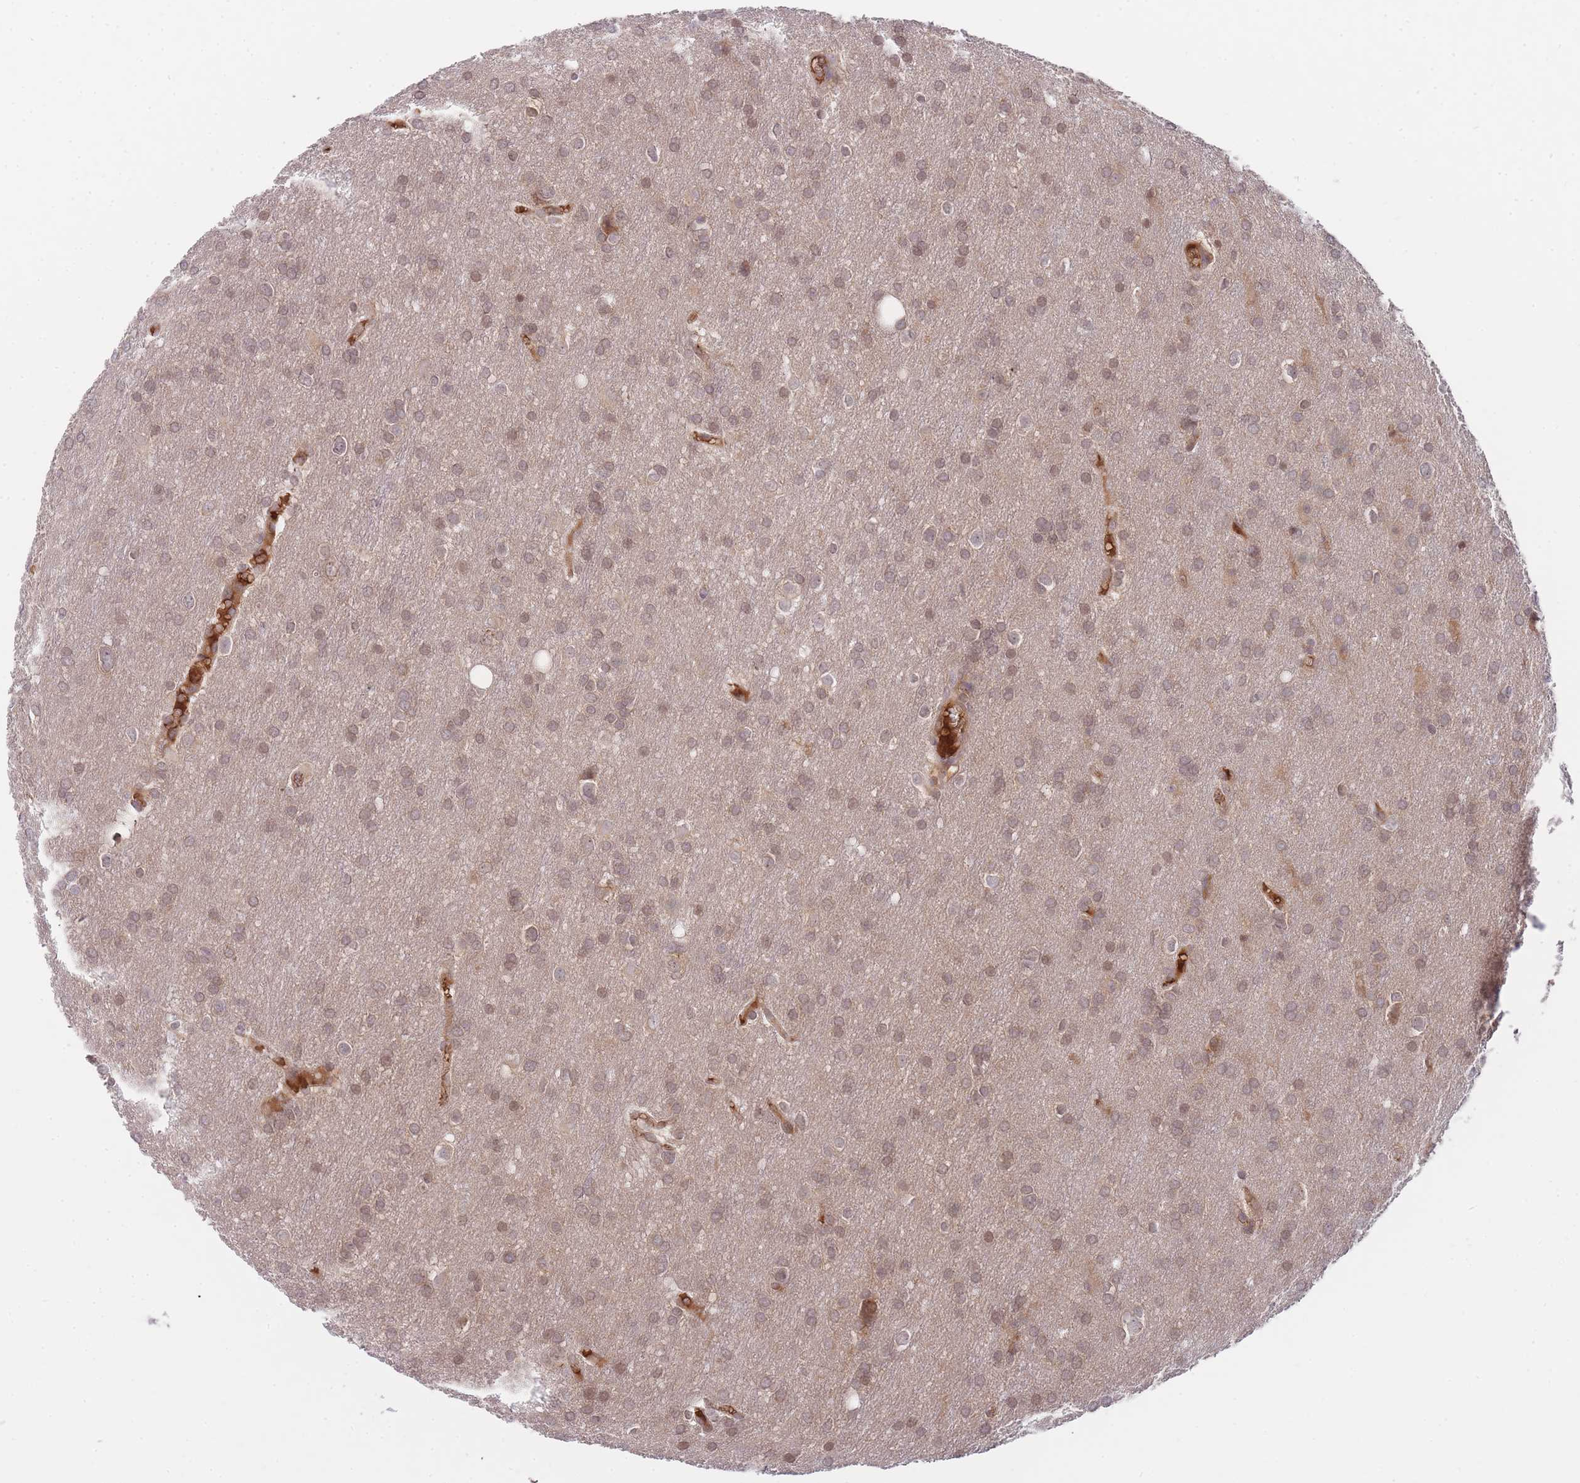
{"staining": {"intensity": "weak", "quantity": ">75%", "location": "cytoplasmic/membranous,nuclear"}, "tissue": "glioma", "cell_type": "Tumor cells", "image_type": "cancer", "snomed": [{"axis": "morphology", "description": "Glioma, malignant, Low grade"}, {"axis": "topography", "description": "Brain"}], "caption": "Glioma tissue reveals weak cytoplasmic/membranous and nuclear positivity in approximately >75% of tumor cells", "gene": "RALGDS", "patient": {"sex": "female", "age": 32}}